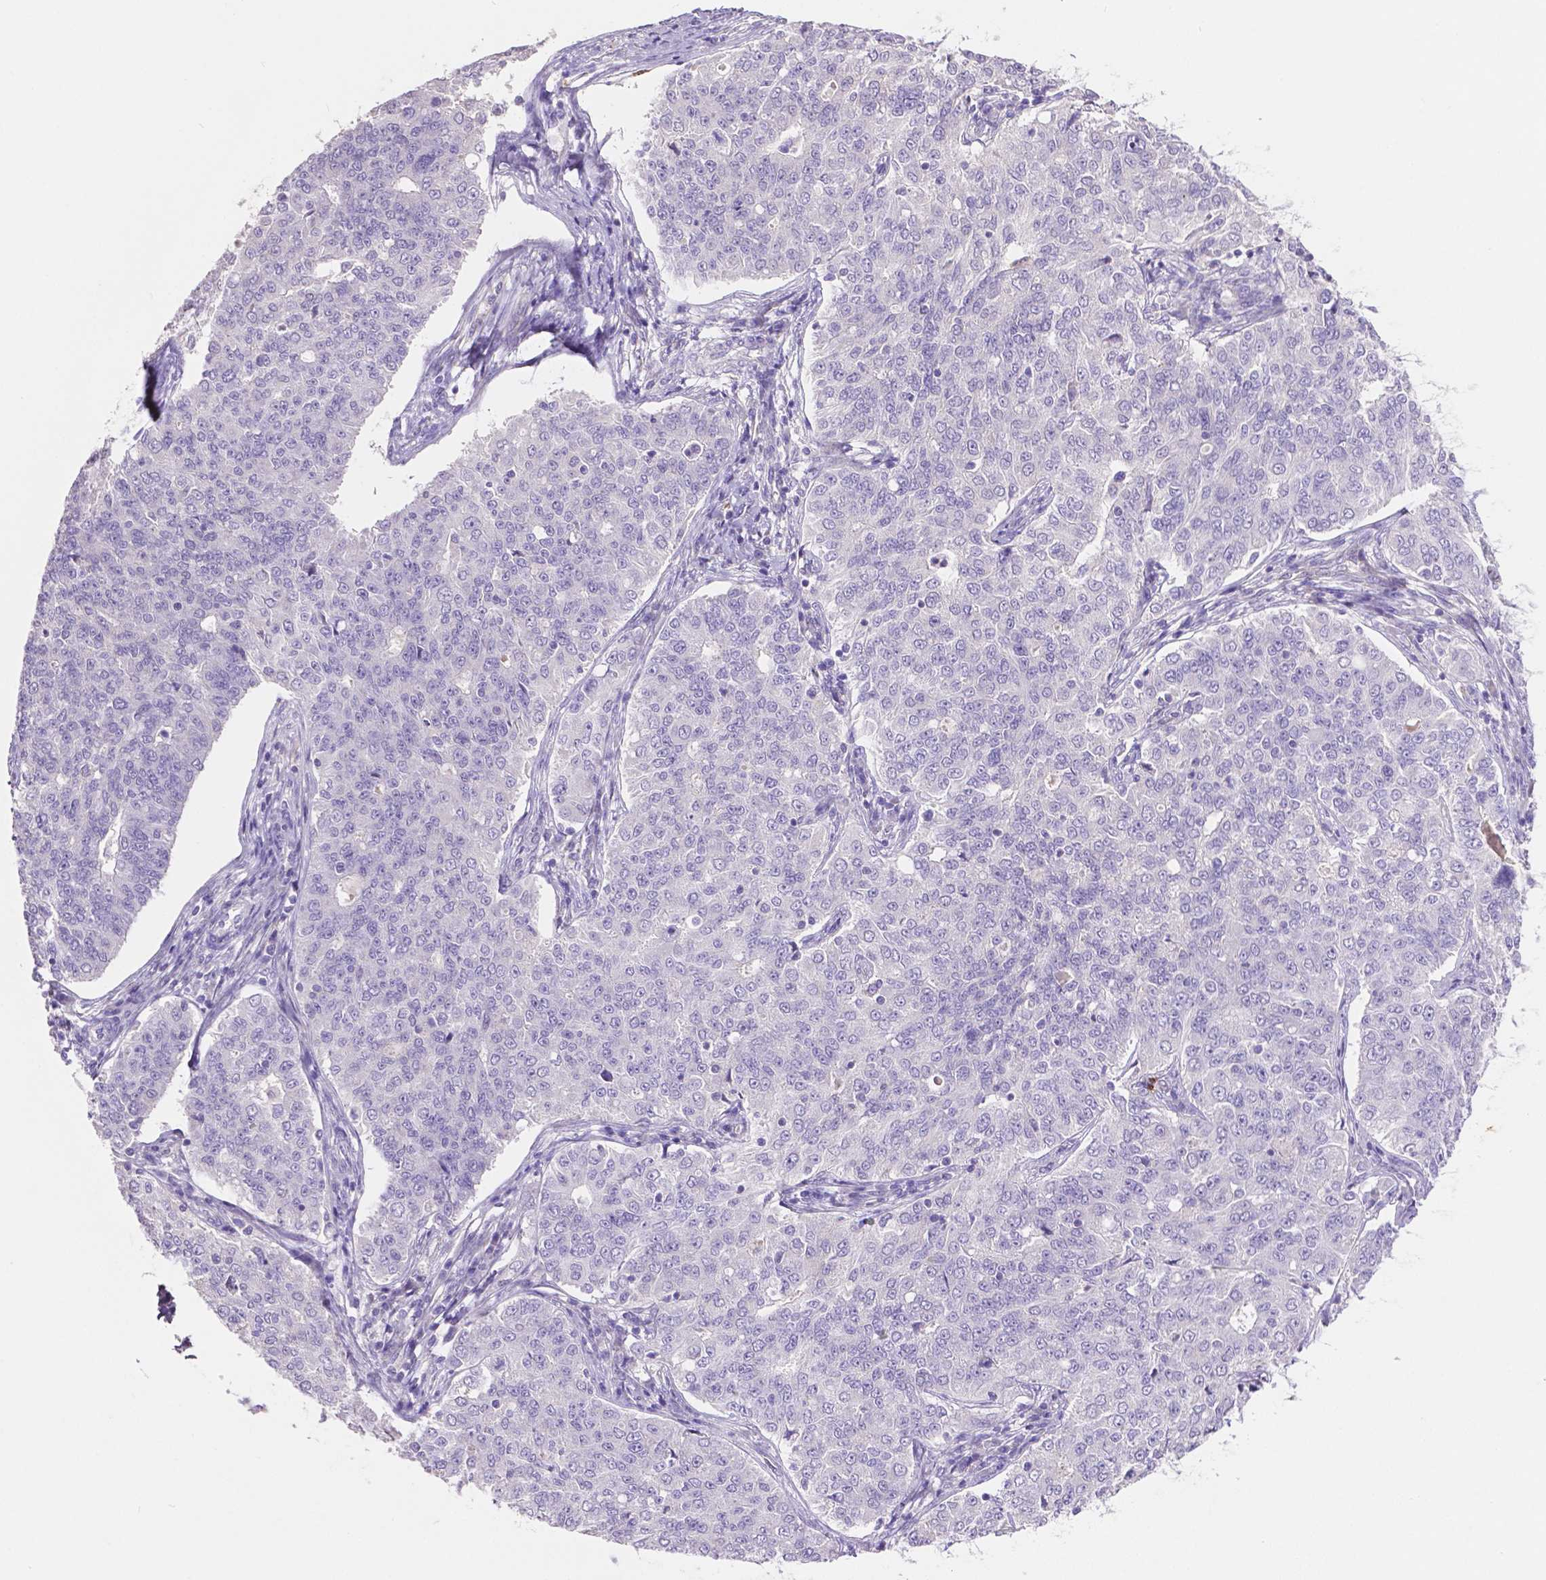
{"staining": {"intensity": "negative", "quantity": "none", "location": "none"}, "tissue": "endometrial cancer", "cell_type": "Tumor cells", "image_type": "cancer", "snomed": [{"axis": "morphology", "description": "Adenocarcinoma, NOS"}, {"axis": "topography", "description": "Endometrium"}], "caption": "Tumor cells are negative for protein expression in human endometrial cancer.", "gene": "MMP9", "patient": {"sex": "female", "age": 43}}